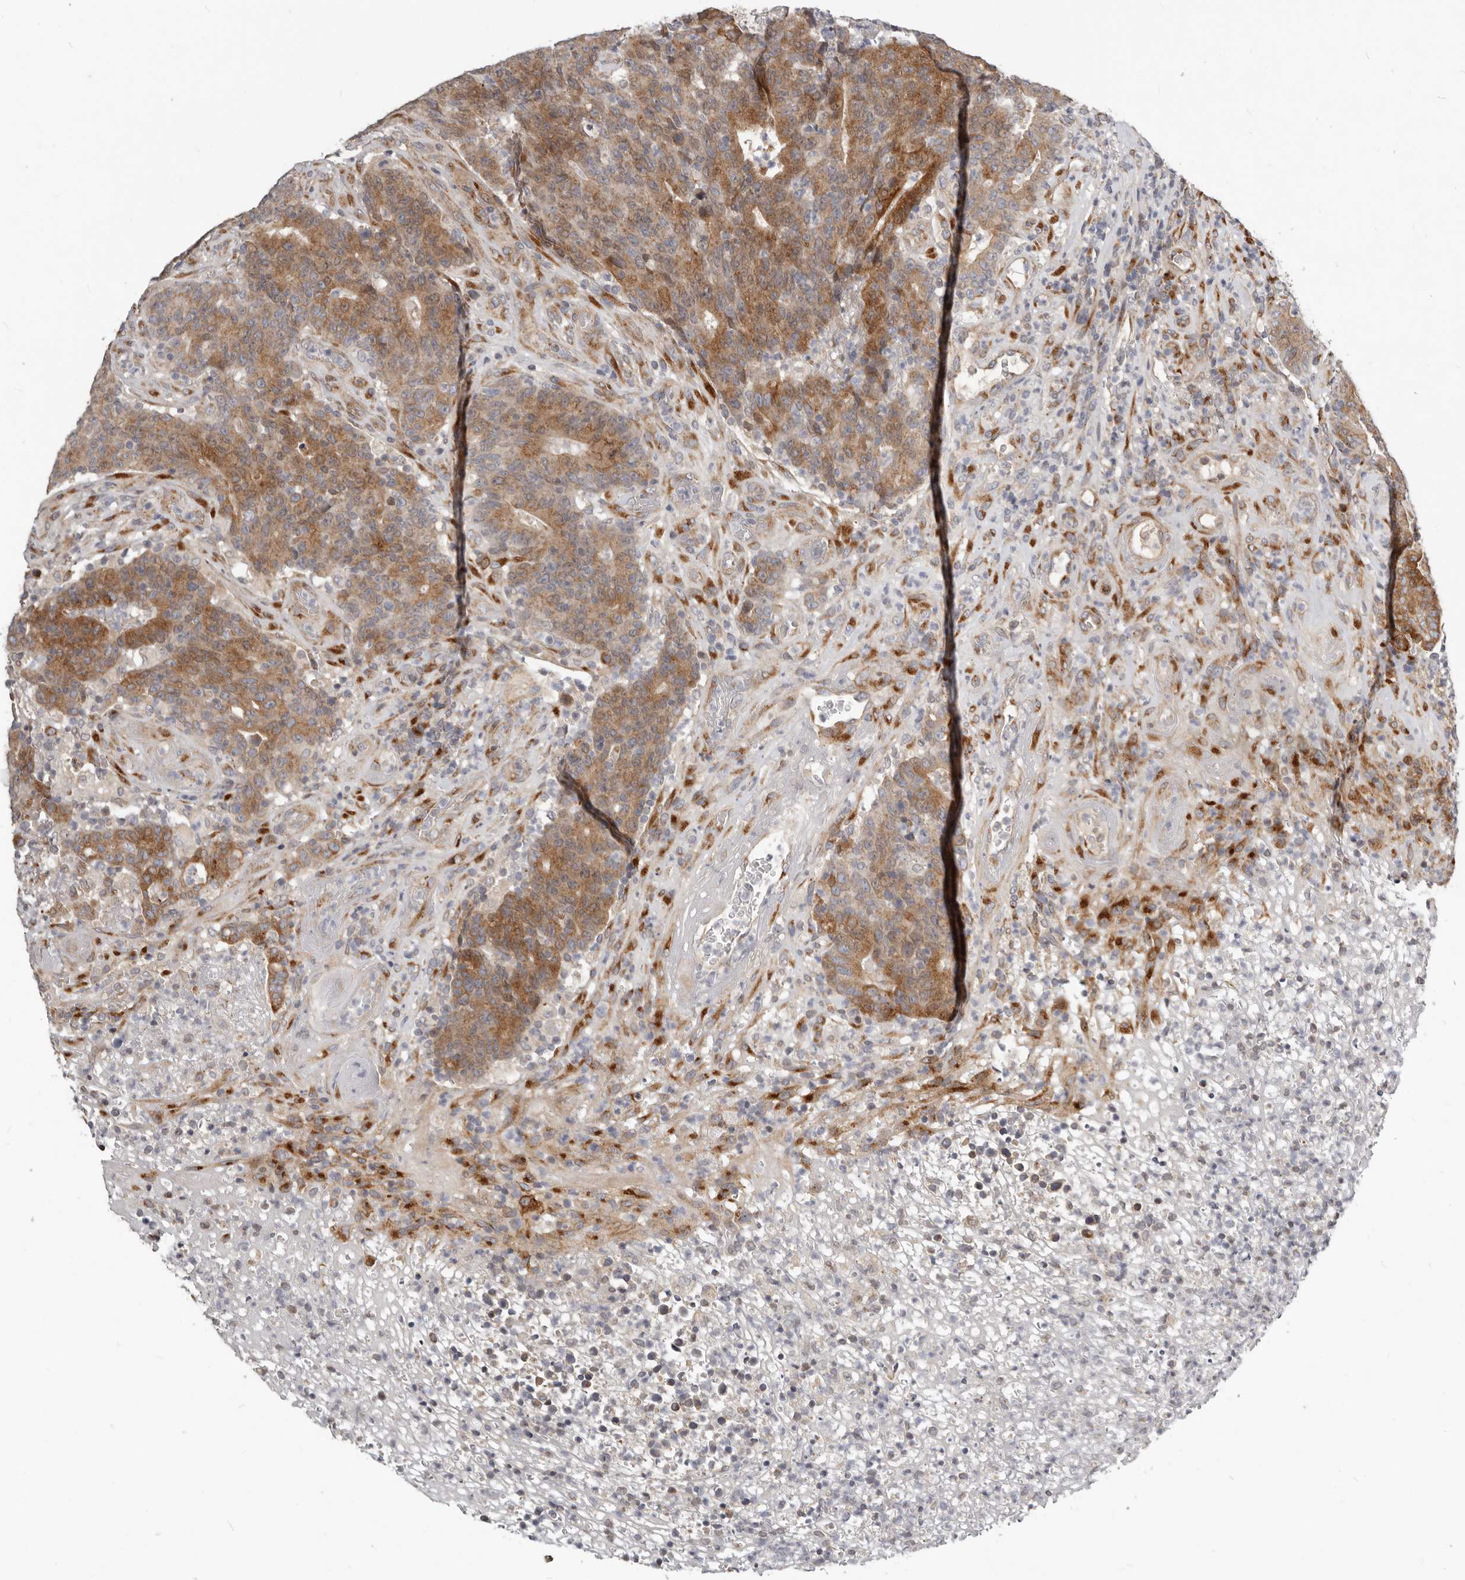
{"staining": {"intensity": "moderate", "quantity": ">75%", "location": "cytoplasmic/membranous"}, "tissue": "colorectal cancer", "cell_type": "Tumor cells", "image_type": "cancer", "snomed": [{"axis": "morphology", "description": "Normal tissue, NOS"}, {"axis": "morphology", "description": "Adenocarcinoma, NOS"}, {"axis": "topography", "description": "Colon"}], "caption": "Immunohistochemistry (IHC) histopathology image of colorectal cancer stained for a protein (brown), which shows medium levels of moderate cytoplasmic/membranous positivity in about >75% of tumor cells.", "gene": "NPY4R", "patient": {"sex": "female", "age": 75}}